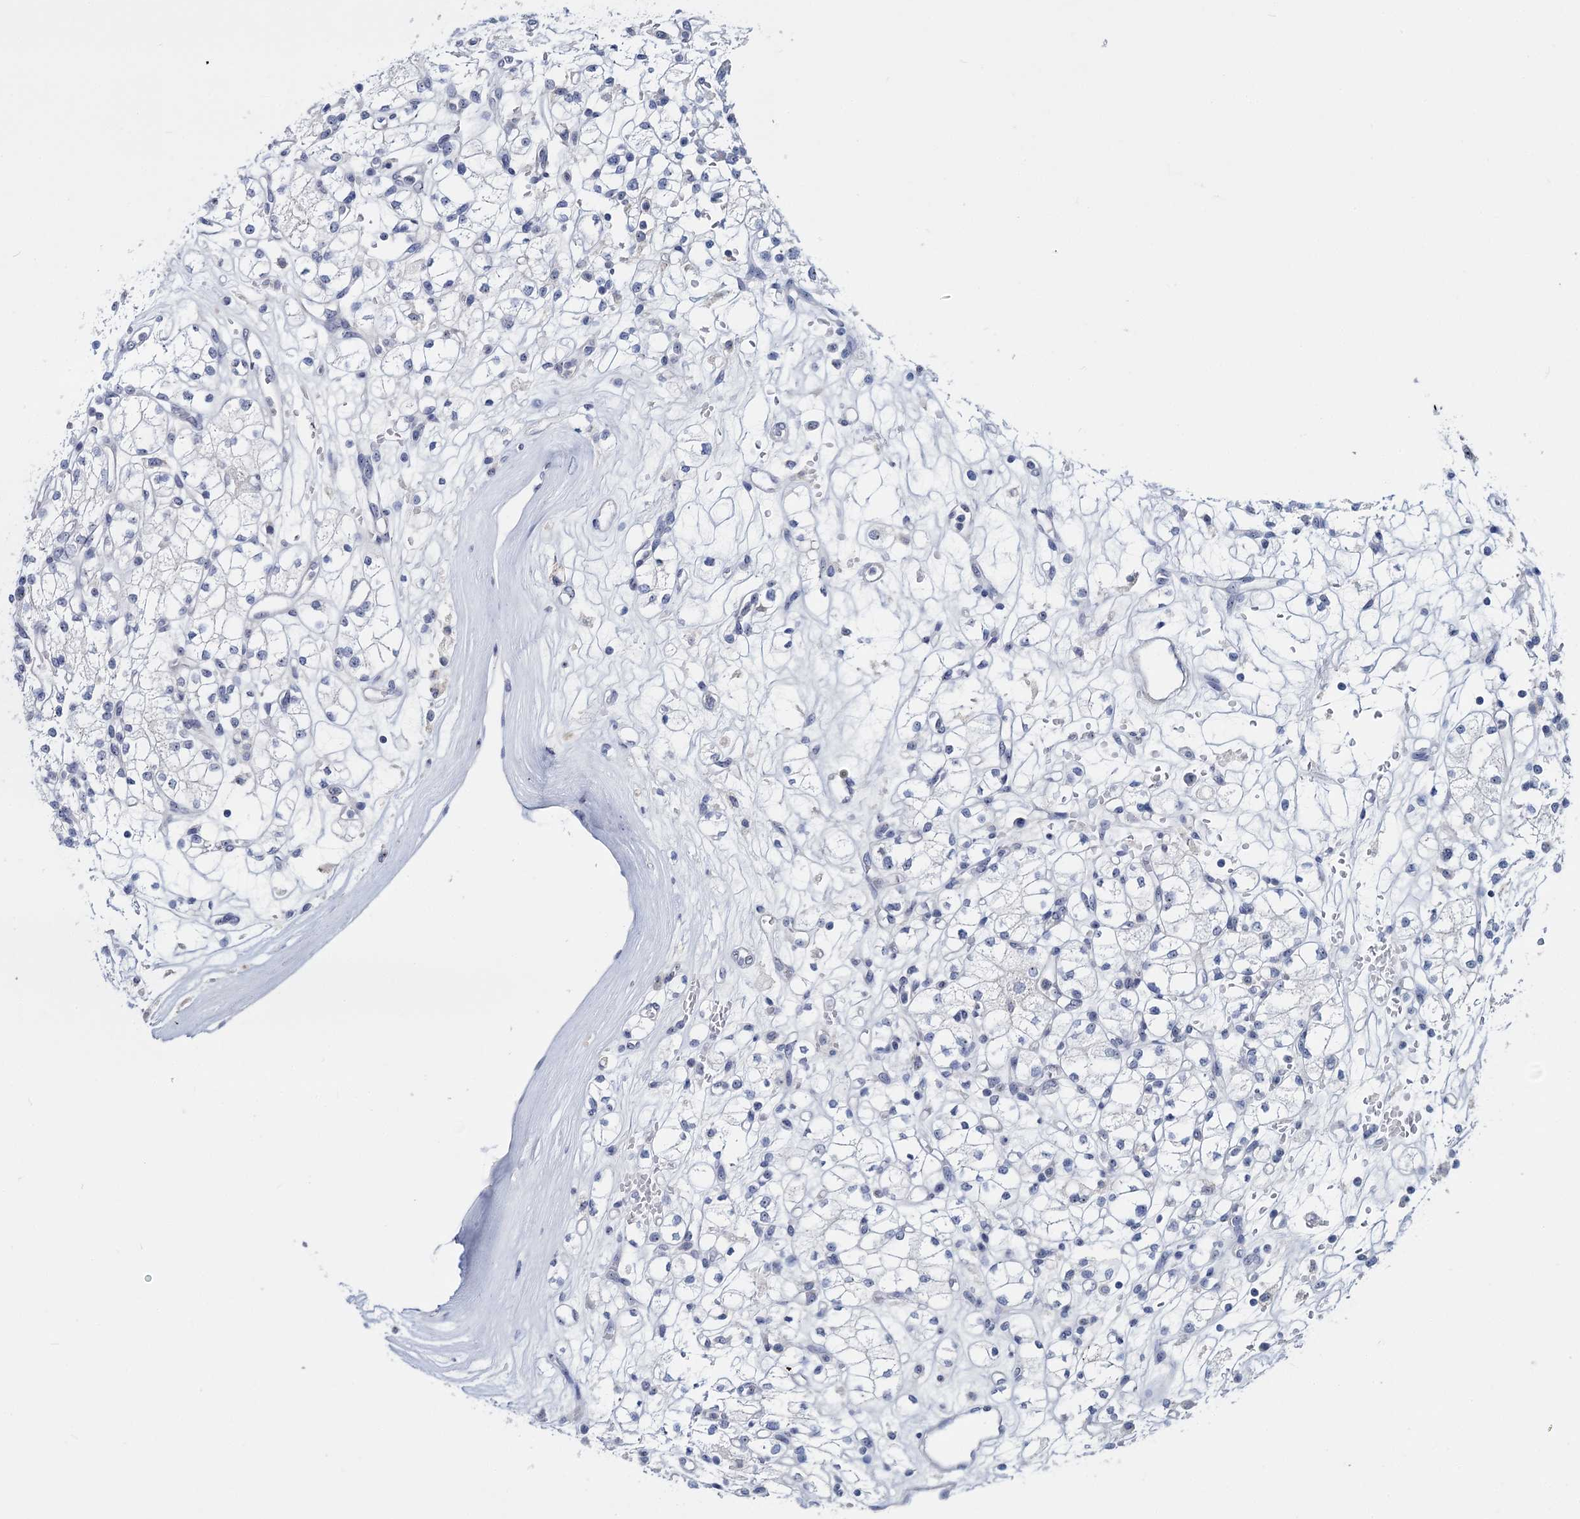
{"staining": {"intensity": "negative", "quantity": "none", "location": "none"}, "tissue": "renal cancer", "cell_type": "Tumor cells", "image_type": "cancer", "snomed": [{"axis": "morphology", "description": "Adenocarcinoma, NOS"}, {"axis": "topography", "description": "Kidney"}], "caption": "Protein analysis of adenocarcinoma (renal) exhibits no significant positivity in tumor cells. (DAB (3,3'-diaminobenzidine) immunohistochemistry (IHC), high magnification).", "gene": "SFN", "patient": {"sex": "male", "age": 77}}